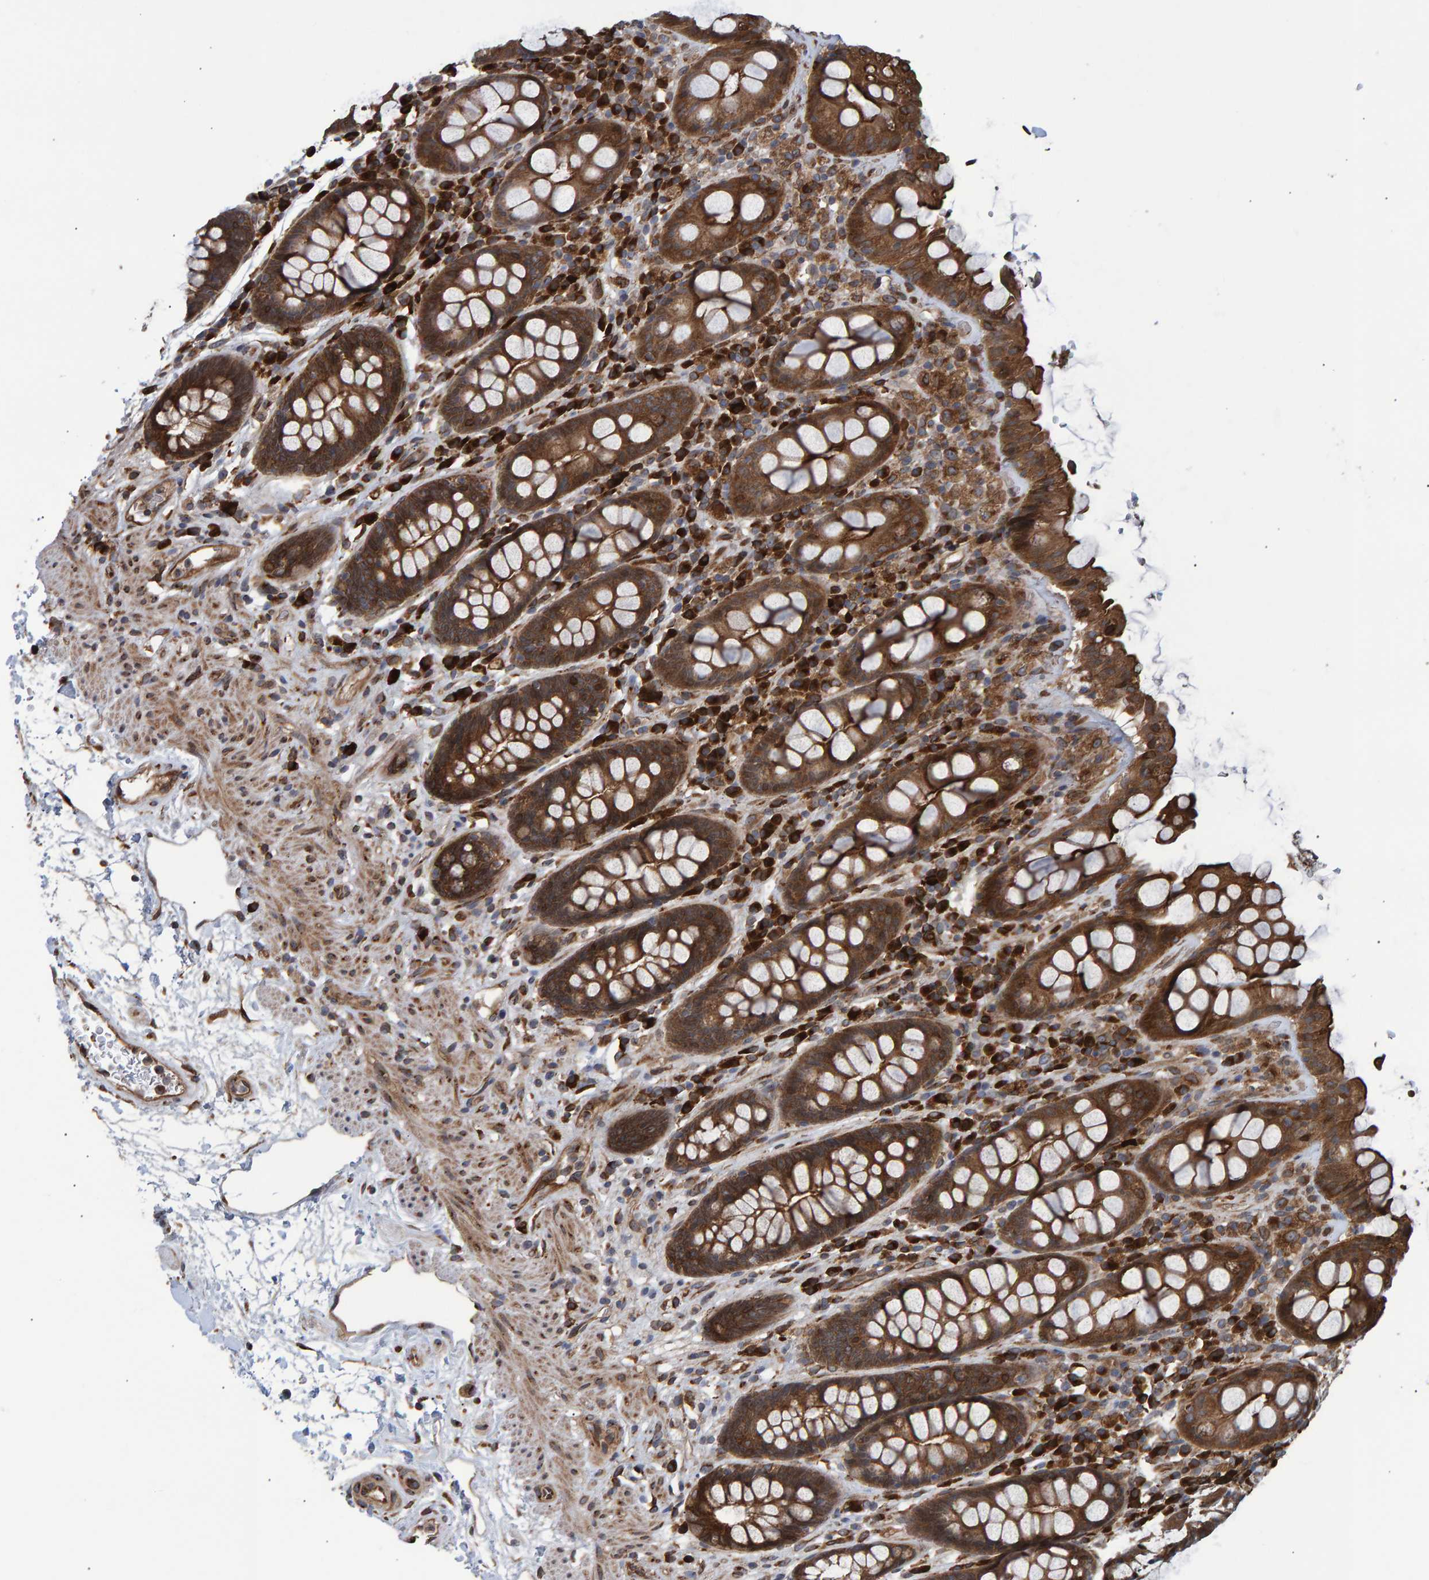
{"staining": {"intensity": "strong", "quantity": ">75%", "location": "cytoplasmic/membranous"}, "tissue": "rectum", "cell_type": "Glandular cells", "image_type": "normal", "snomed": [{"axis": "morphology", "description": "Normal tissue, NOS"}, {"axis": "topography", "description": "Rectum"}], "caption": "An immunohistochemistry (IHC) photomicrograph of unremarkable tissue is shown. Protein staining in brown labels strong cytoplasmic/membranous positivity in rectum within glandular cells.", "gene": "FAM117A", "patient": {"sex": "male", "age": 64}}